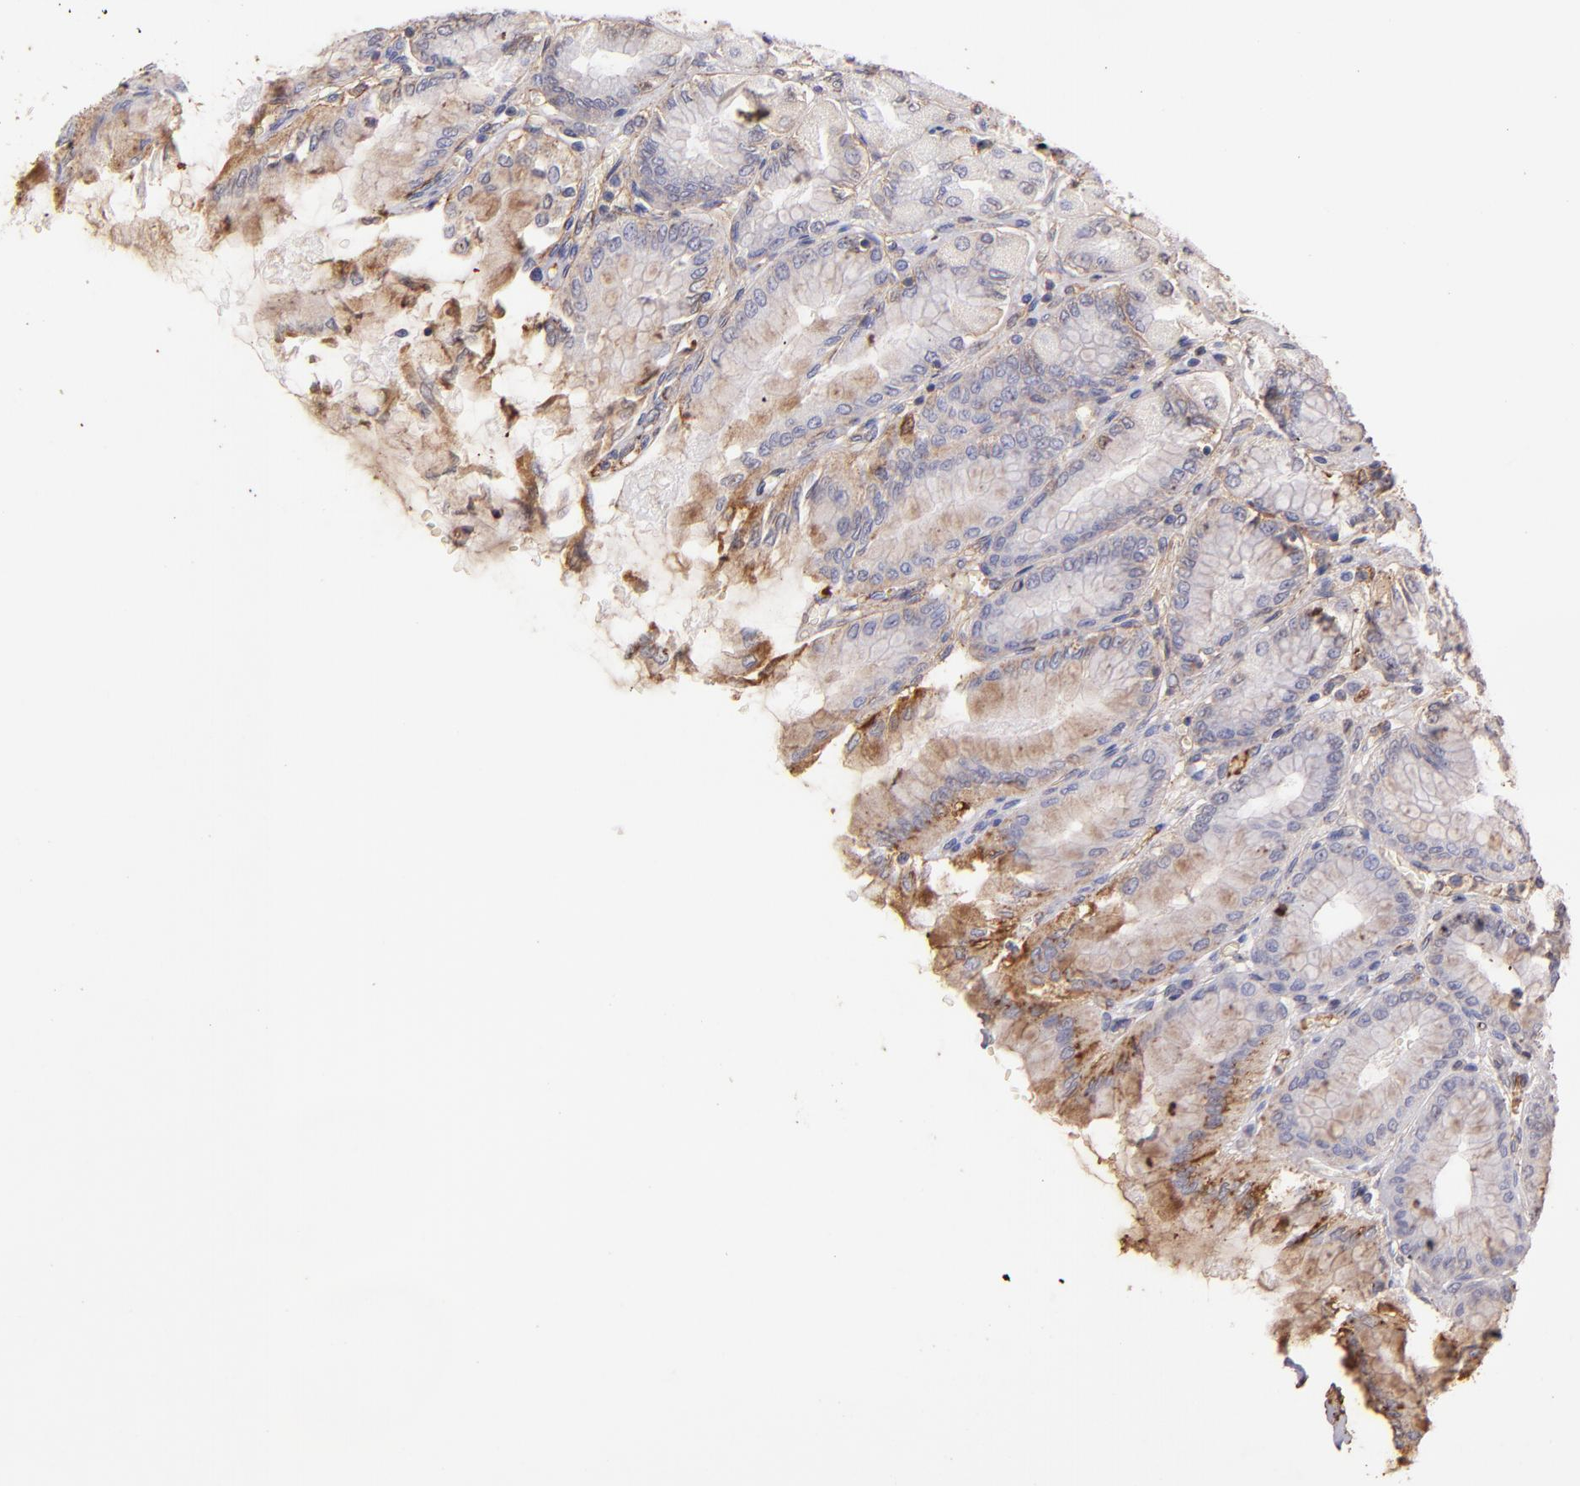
{"staining": {"intensity": "moderate", "quantity": ">75%", "location": "cytoplasmic/membranous"}, "tissue": "stomach", "cell_type": "Glandular cells", "image_type": "normal", "snomed": [{"axis": "morphology", "description": "Normal tissue, NOS"}, {"axis": "topography", "description": "Stomach, upper"}], "caption": "Normal stomach was stained to show a protein in brown. There is medium levels of moderate cytoplasmic/membranous positivity in approximately >75% of glandular cells. (DAB (3,3'-diaminobenzidine) = brown stain, brightfield microscopy at high magnification).", "gene": "FGB", "patient": {"sex": "female", "age": 56}}